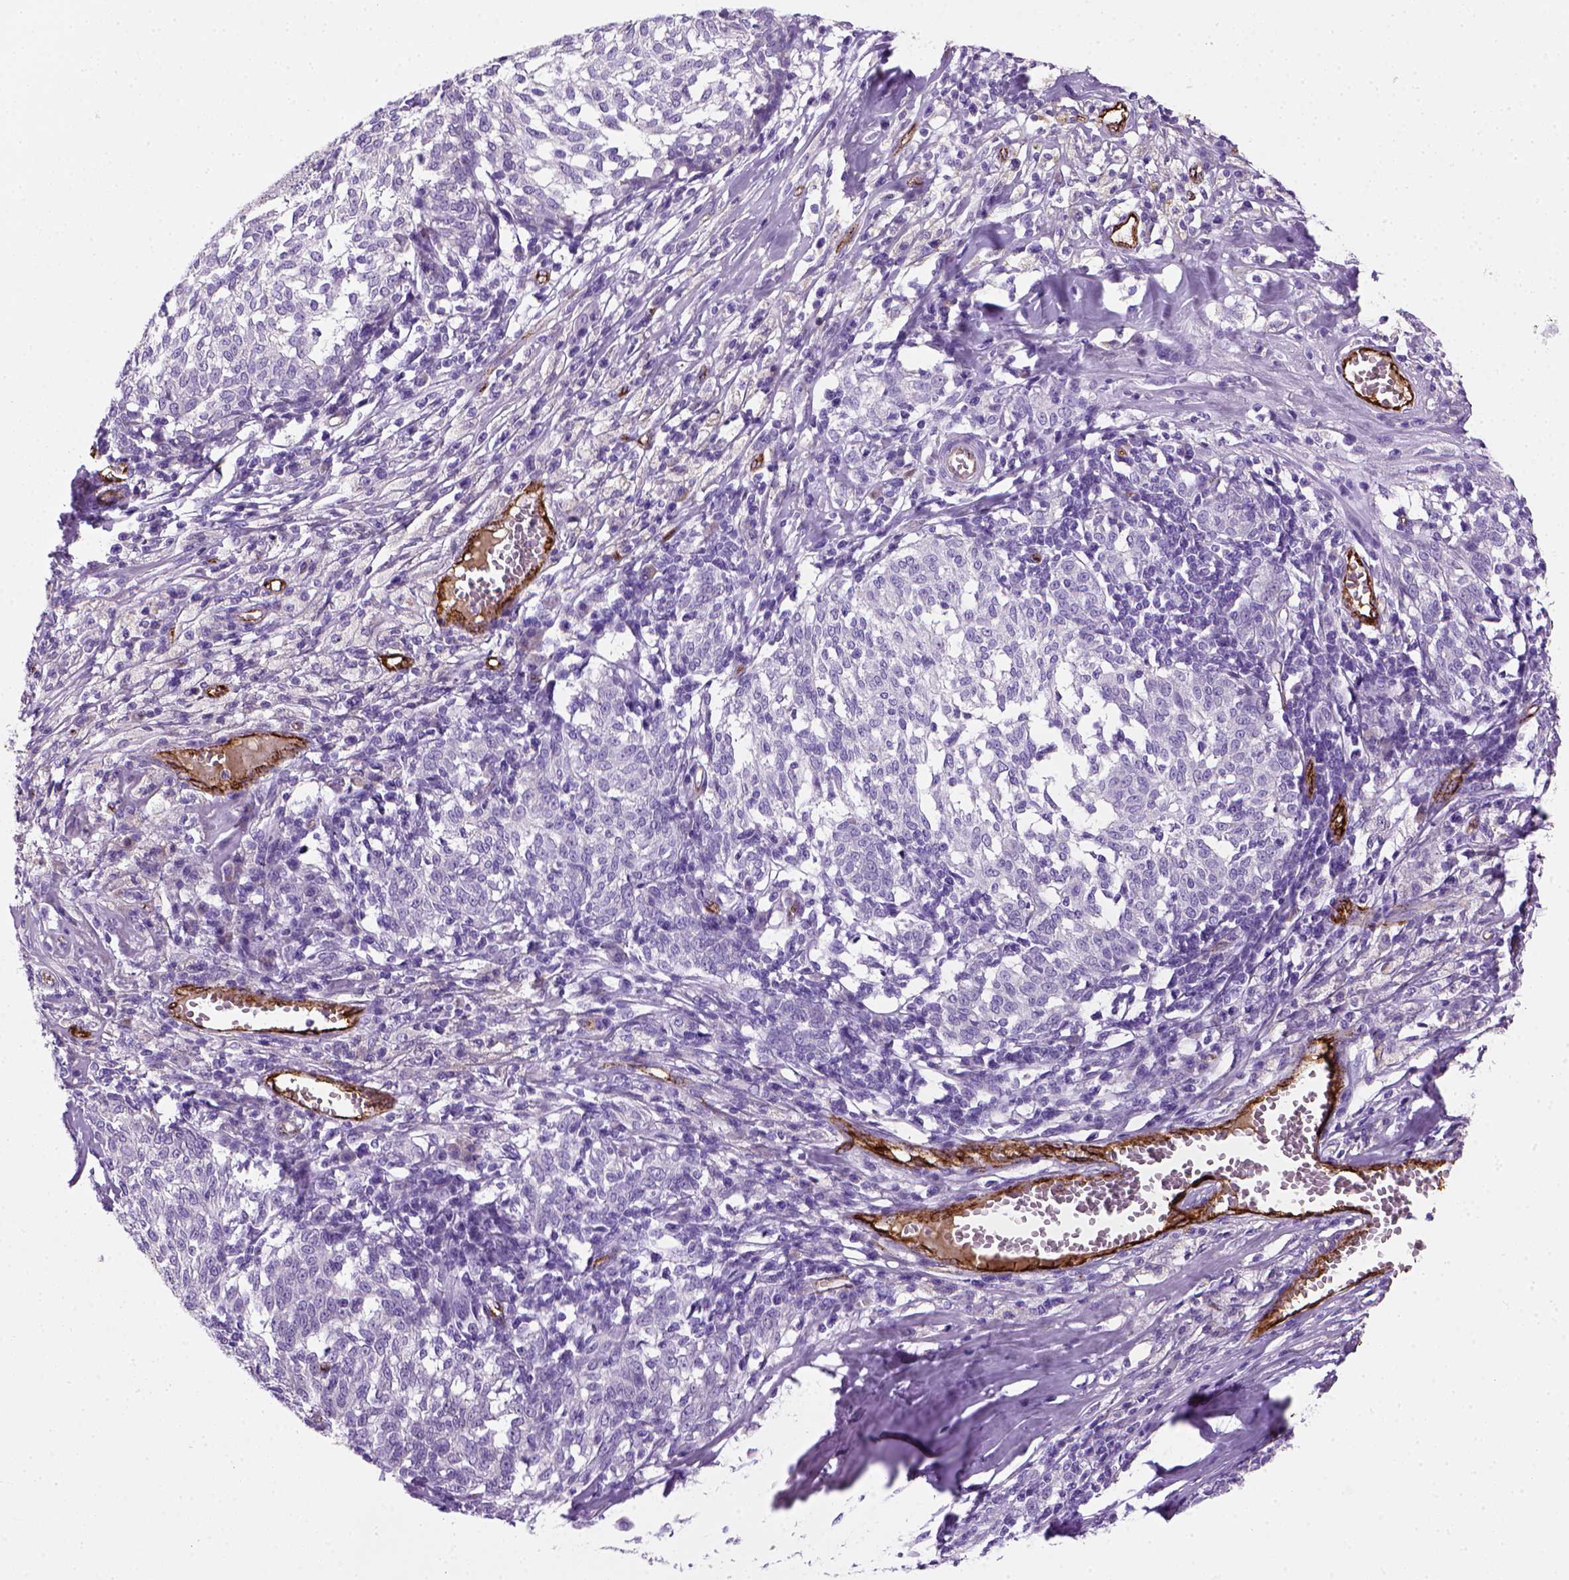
{"staining": {"intensity": "negative", "quantity": "none", "location": "none"}, "tissue": "melanoma", "cell_type": "Tumor cells", "image_type": "cancer", "snomed": [{"axis": "morphology", "description": "Malignant melanoma, NOS"}, {"axis": "topography", "description": "Skin"}], "caption": "Immunohistochemistry of human malignant melanoma reveals no expression in tumor cells.", "gene": "VWF", "patient": {"sex": "female", "age": 72}}